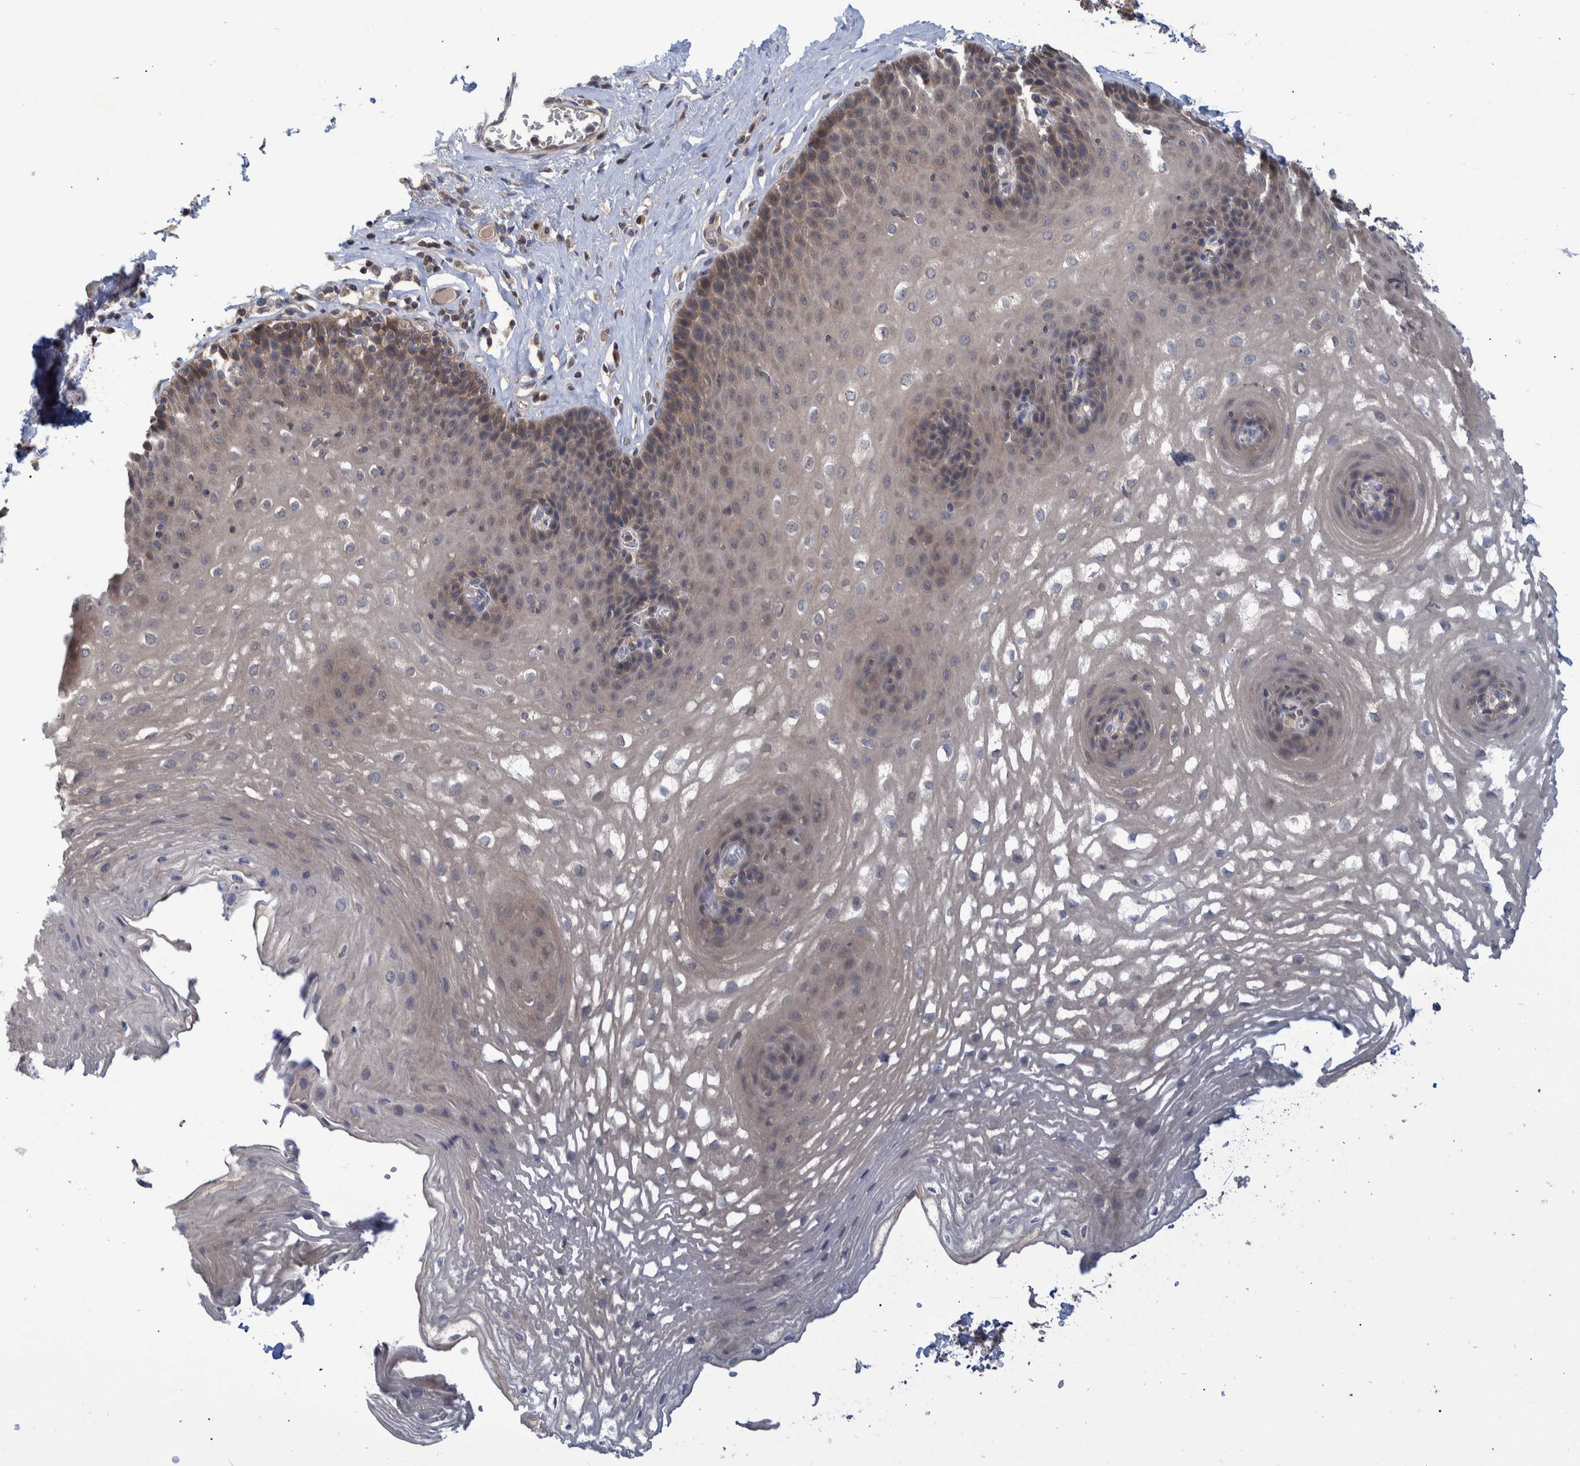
{"staining": {"intensity": "moderate", "quantity": "<25%", "location": "cytoplasmic/membranous"}, "tissue": "esophagus", "cell_type": "Squamous epithelial cells", "image_type": "normal", "snomed": [{"axis": "morphology", "description": "Normal tissue, NOS"}, {"axis": "topography", "description": "Esophagus"}], "caption": "DAB immunohistochemical staining of unremarkable esophagus displays moderate cytoplasmic/membranous protein staining in approximately <25% of squamous epithelial cells. (Brightfield microscopy of DAB IHC at high magnification).", "gene": "PCYT2", "patient": {"sex": "female", "age": 66}}